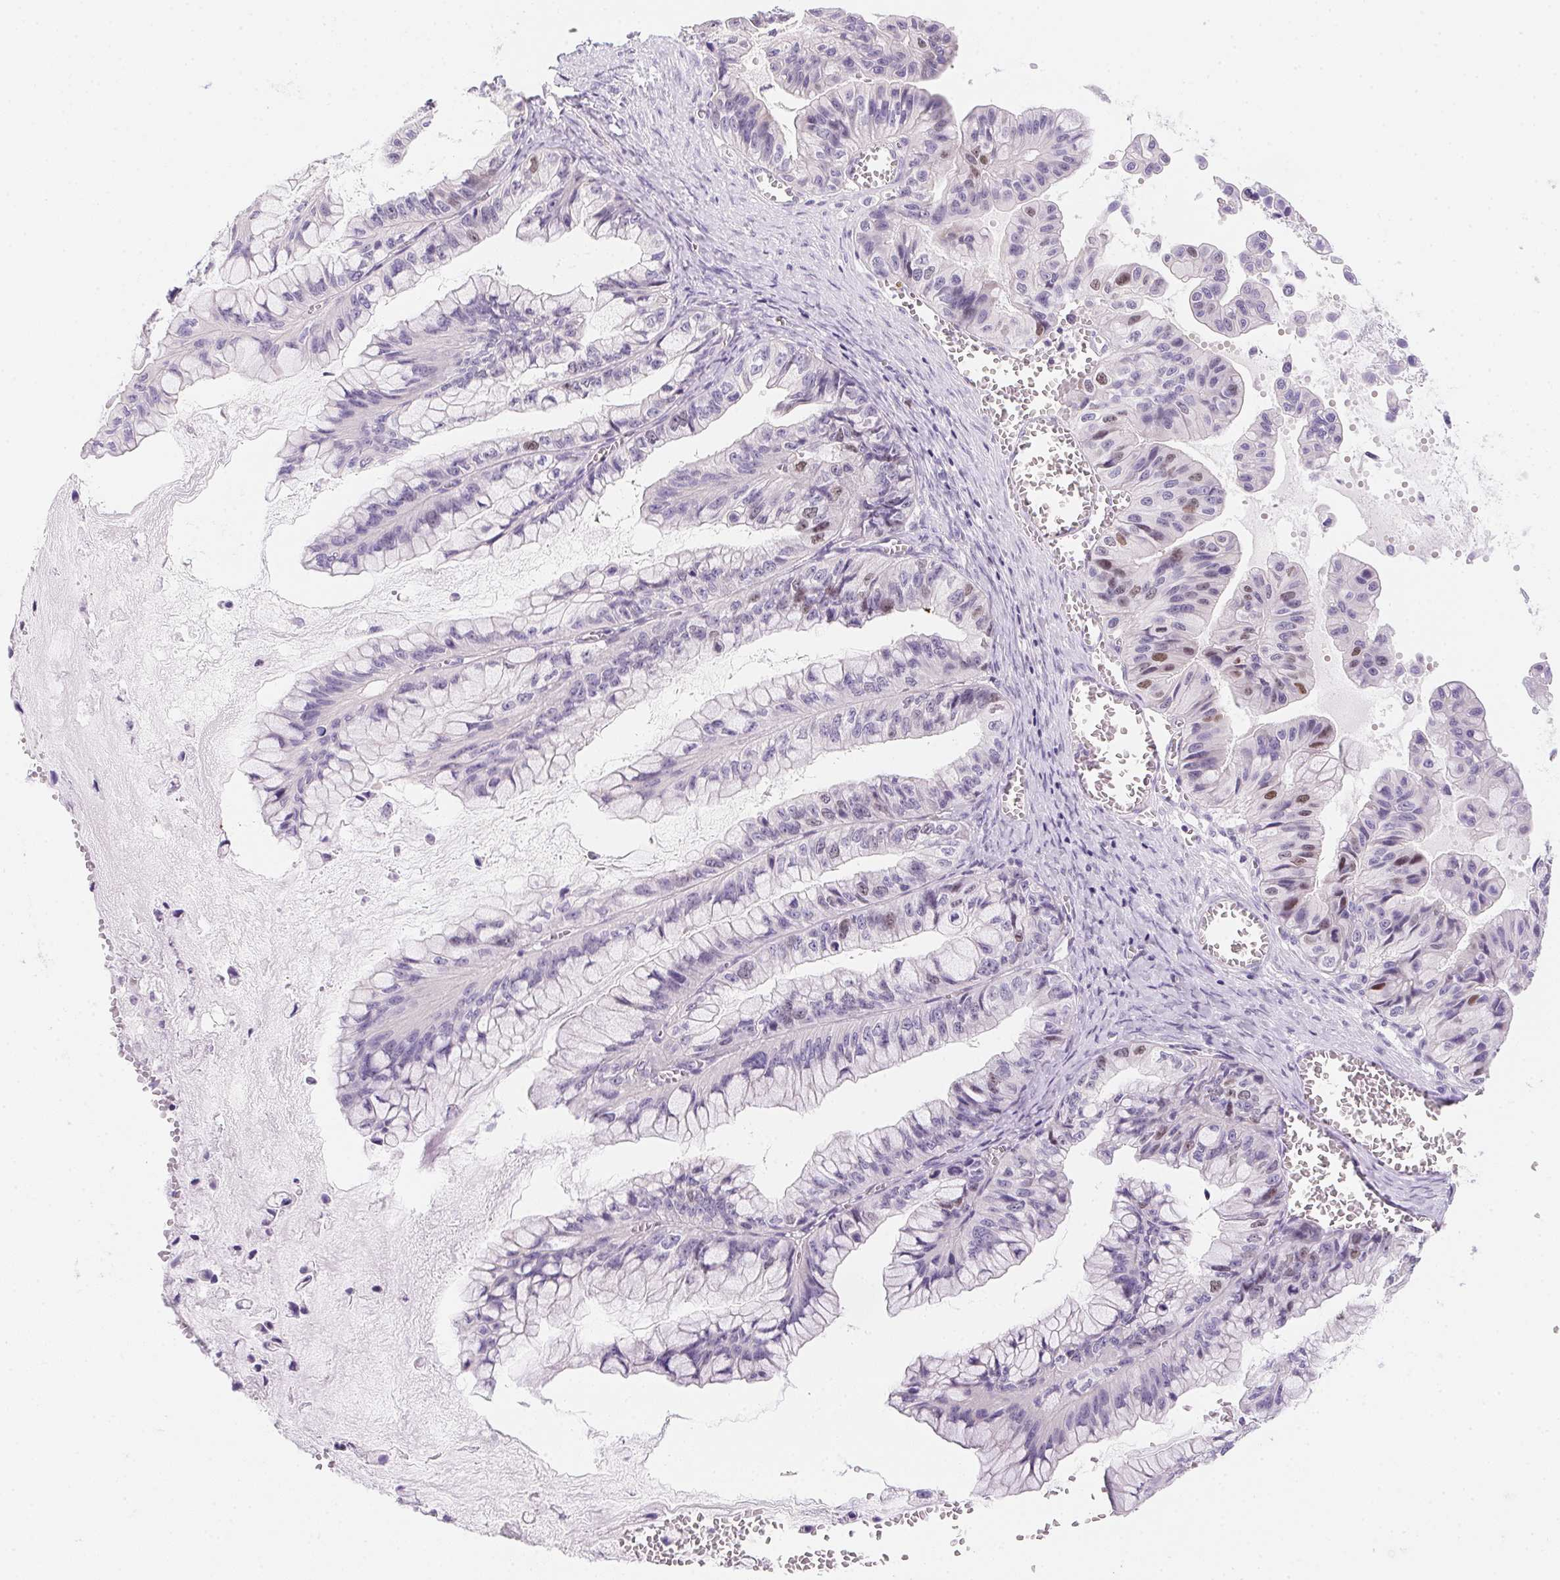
{"staining": {"intensity": "weak", "quantity": "<25%", "location": "nuclear"}, "tissue": "ovarian cancer", "cell_type": "Tumor cells", "image_type": "cancer", "snomed": [{"axis": "morphology", "description": "Cystadenocarcinoma, mucinous, NOS"}, {"axis": "topography", "description": "Ovary"}], "caption": "A histopathology image of human ovarian cancer (mucinous cystadenocarcinoma) is negative for staining in tumor cells.", "gene": "HELLS", "patient": {"sex": "female", "age": 72}}